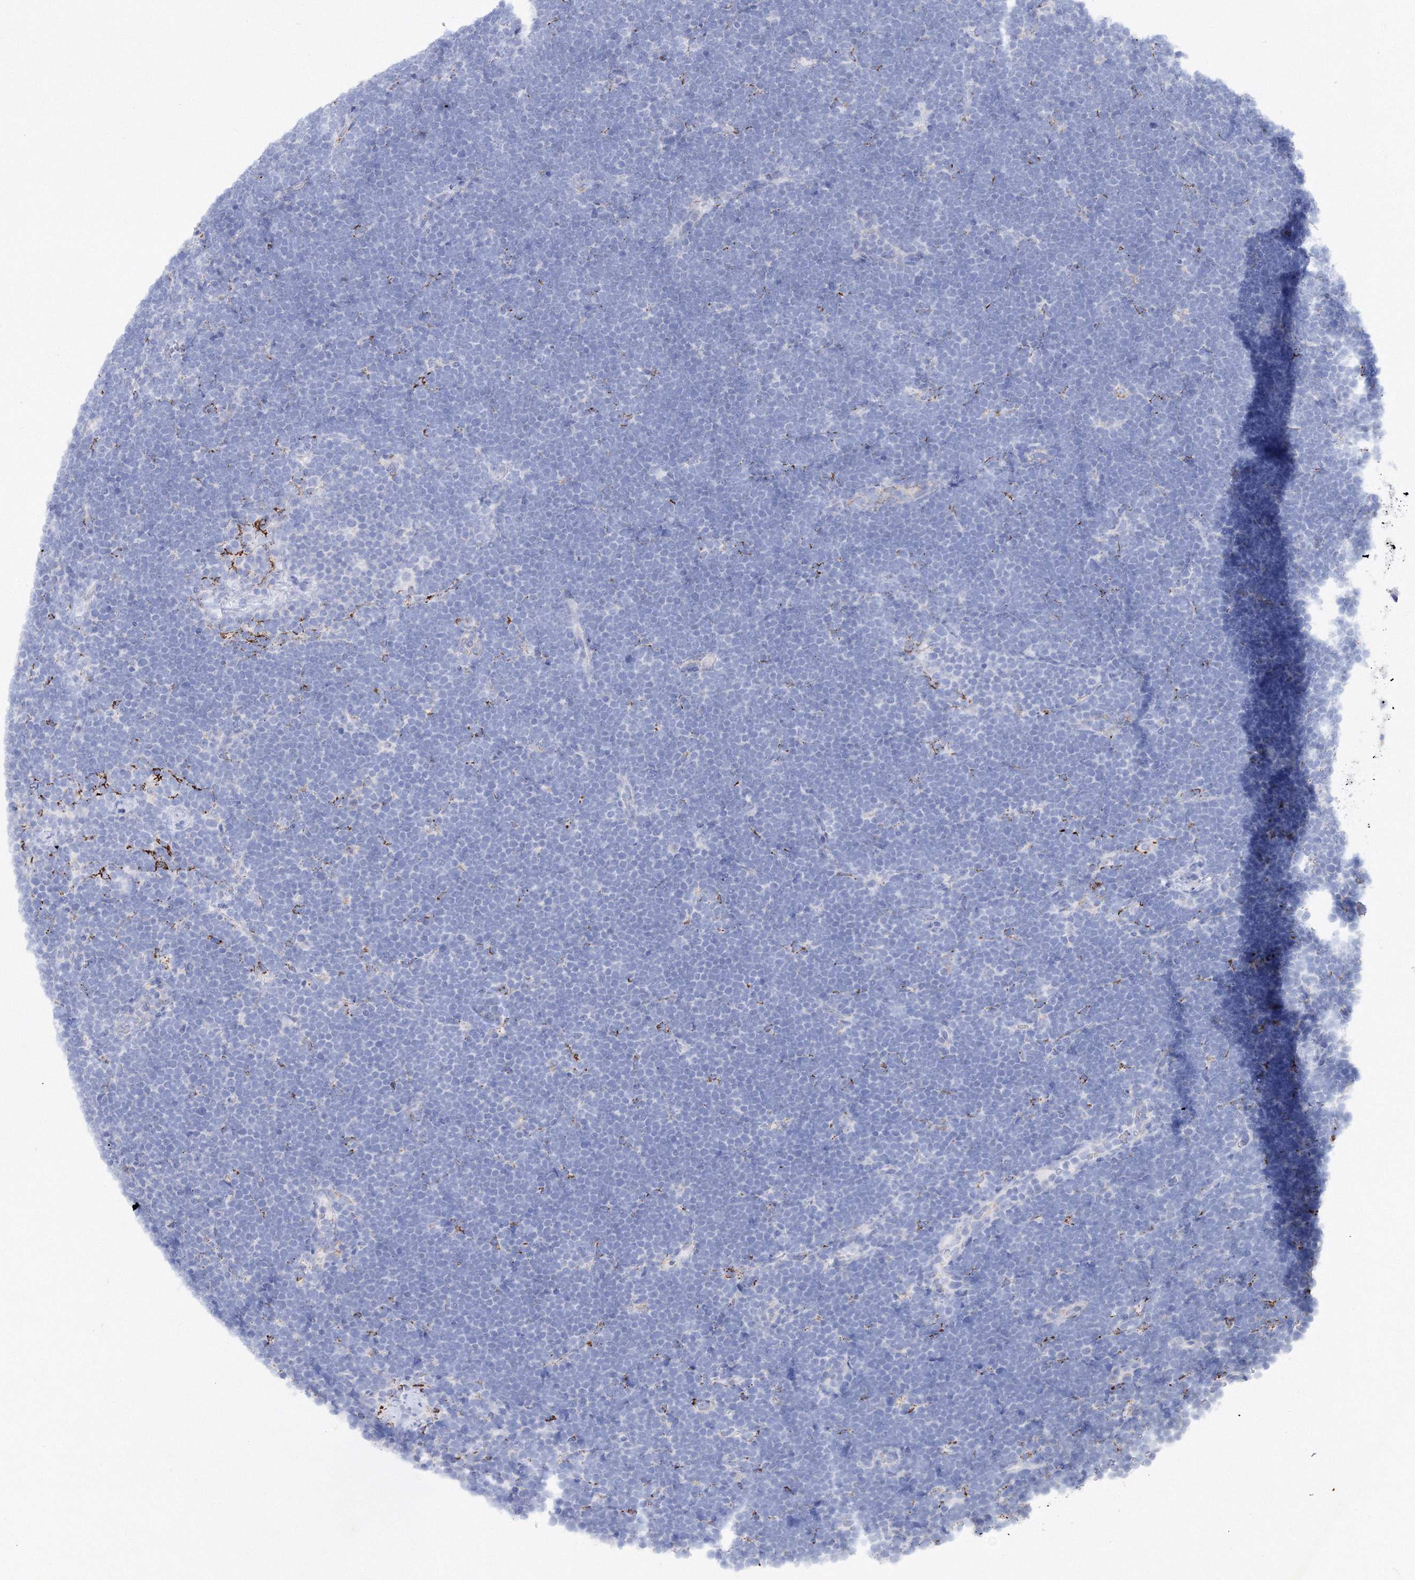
{"staining": {"intensity": "negative", "quantity": "none", "location": "none"}, "tissue": "lymphoma", "cell_type": "Tumor cells", "image_type": "cancer", "snomed": [{"axis": "morphology", "description": "Malignant lymphoma, non-Hodgkin's type, High grade"}, {"axis": "topography", "description": "Lymph node"}], "caption": "Lymphoma was stained to show a protein in brown. There is no significant positivity in tumor cells.", "gene": "MERTK", "patient": {"sex": "male", "age": 13}}